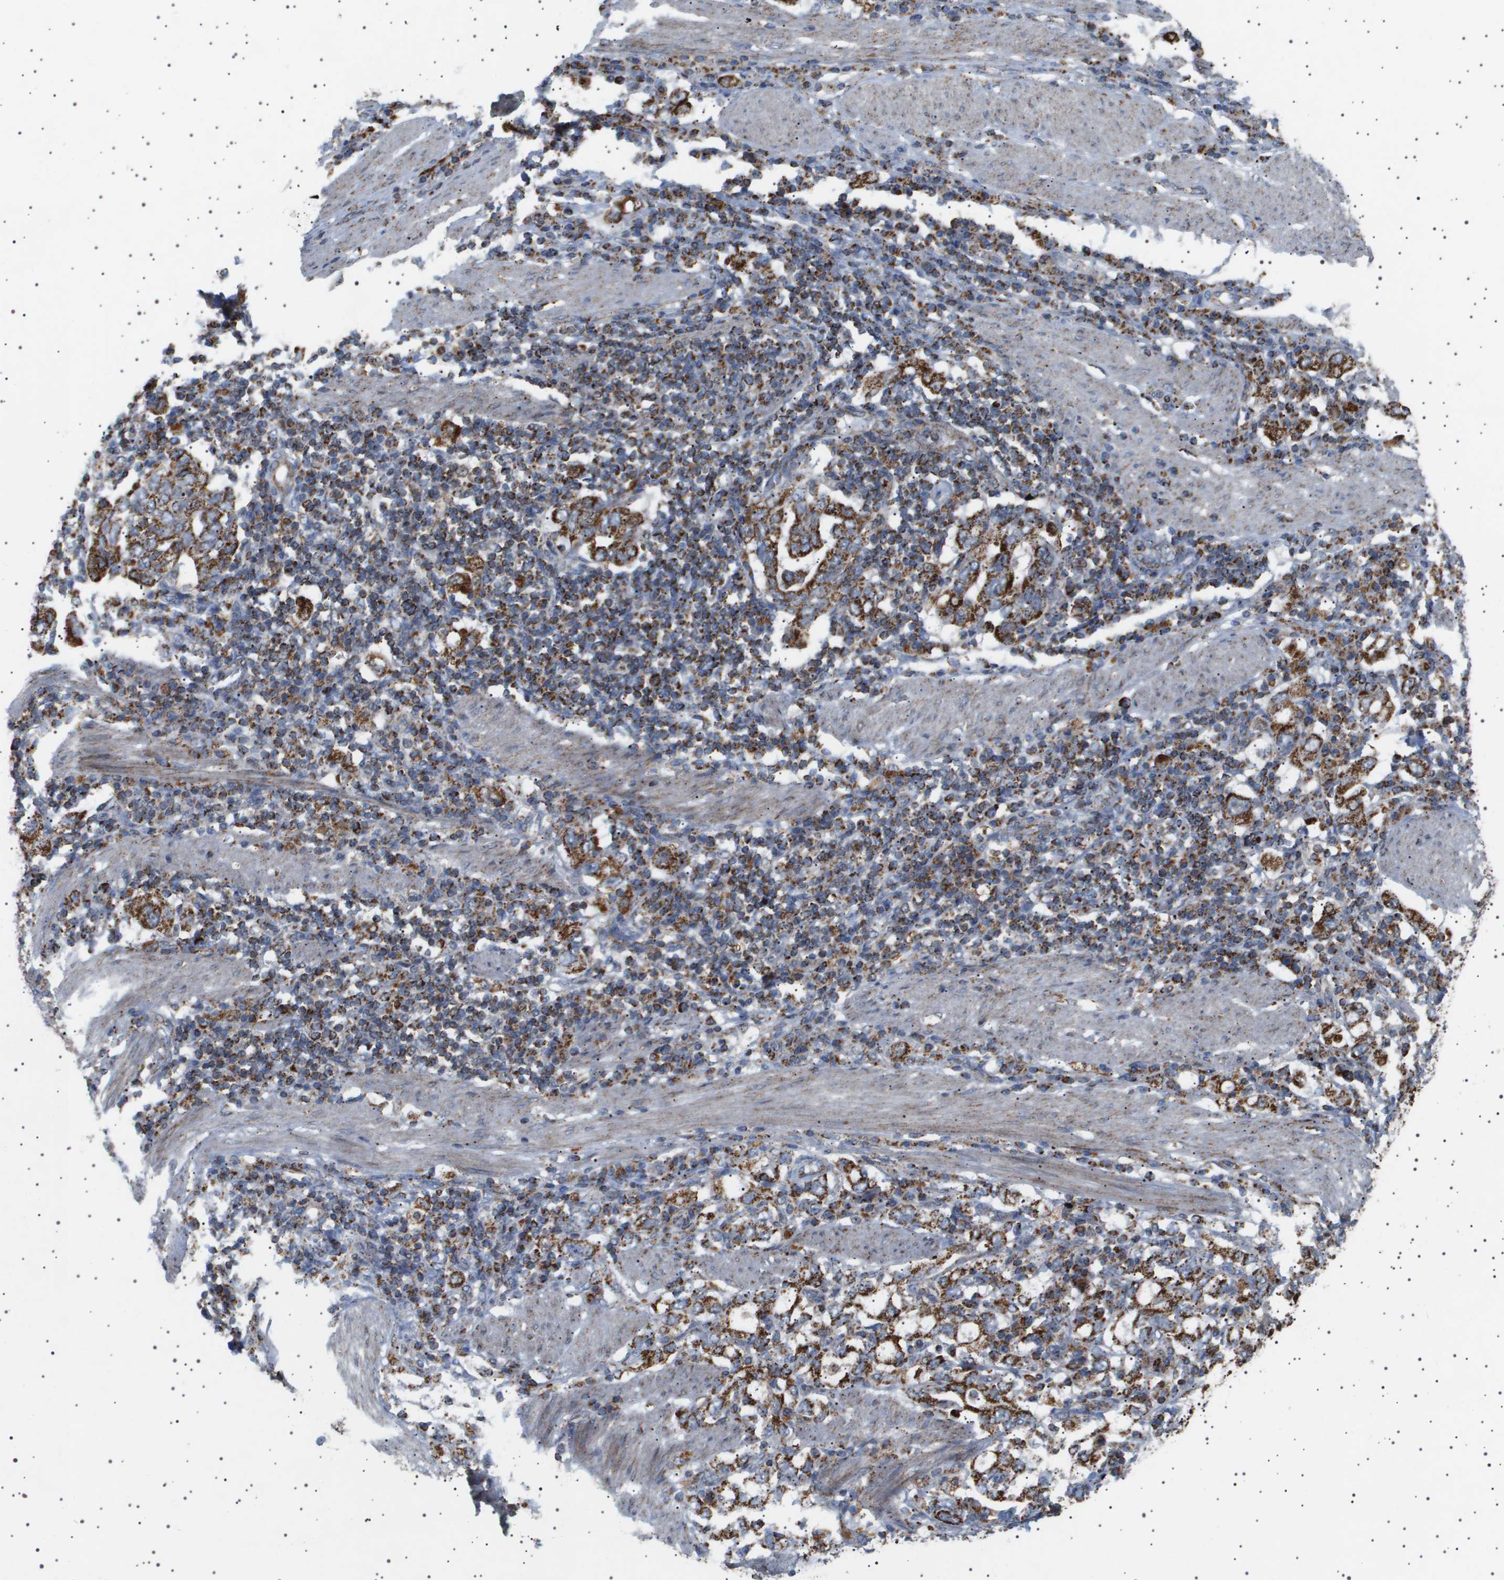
{"staining": {"intensity": "strong", "quantity": ">75%", "location": "cytoplasmic/membranous"}, "tissue": "stomach cancer", "cell_type": "Tumor cells", "image_type": "cancer", "snomed": [{"axis": "morphology", "description": "Adenocarcinoma, NOS"}, {"axis": "topography", "description": "Stomach, upper"}], "caption": "About >75% of tumor cells in stomach cancer (adenocarcinoma) reveal strong cytoplasmic/membranous protein staining as visualized by brown immunohistochemical staining.", "gene": "UBXN8", "patient": {"sex": "male", "age": 62}}